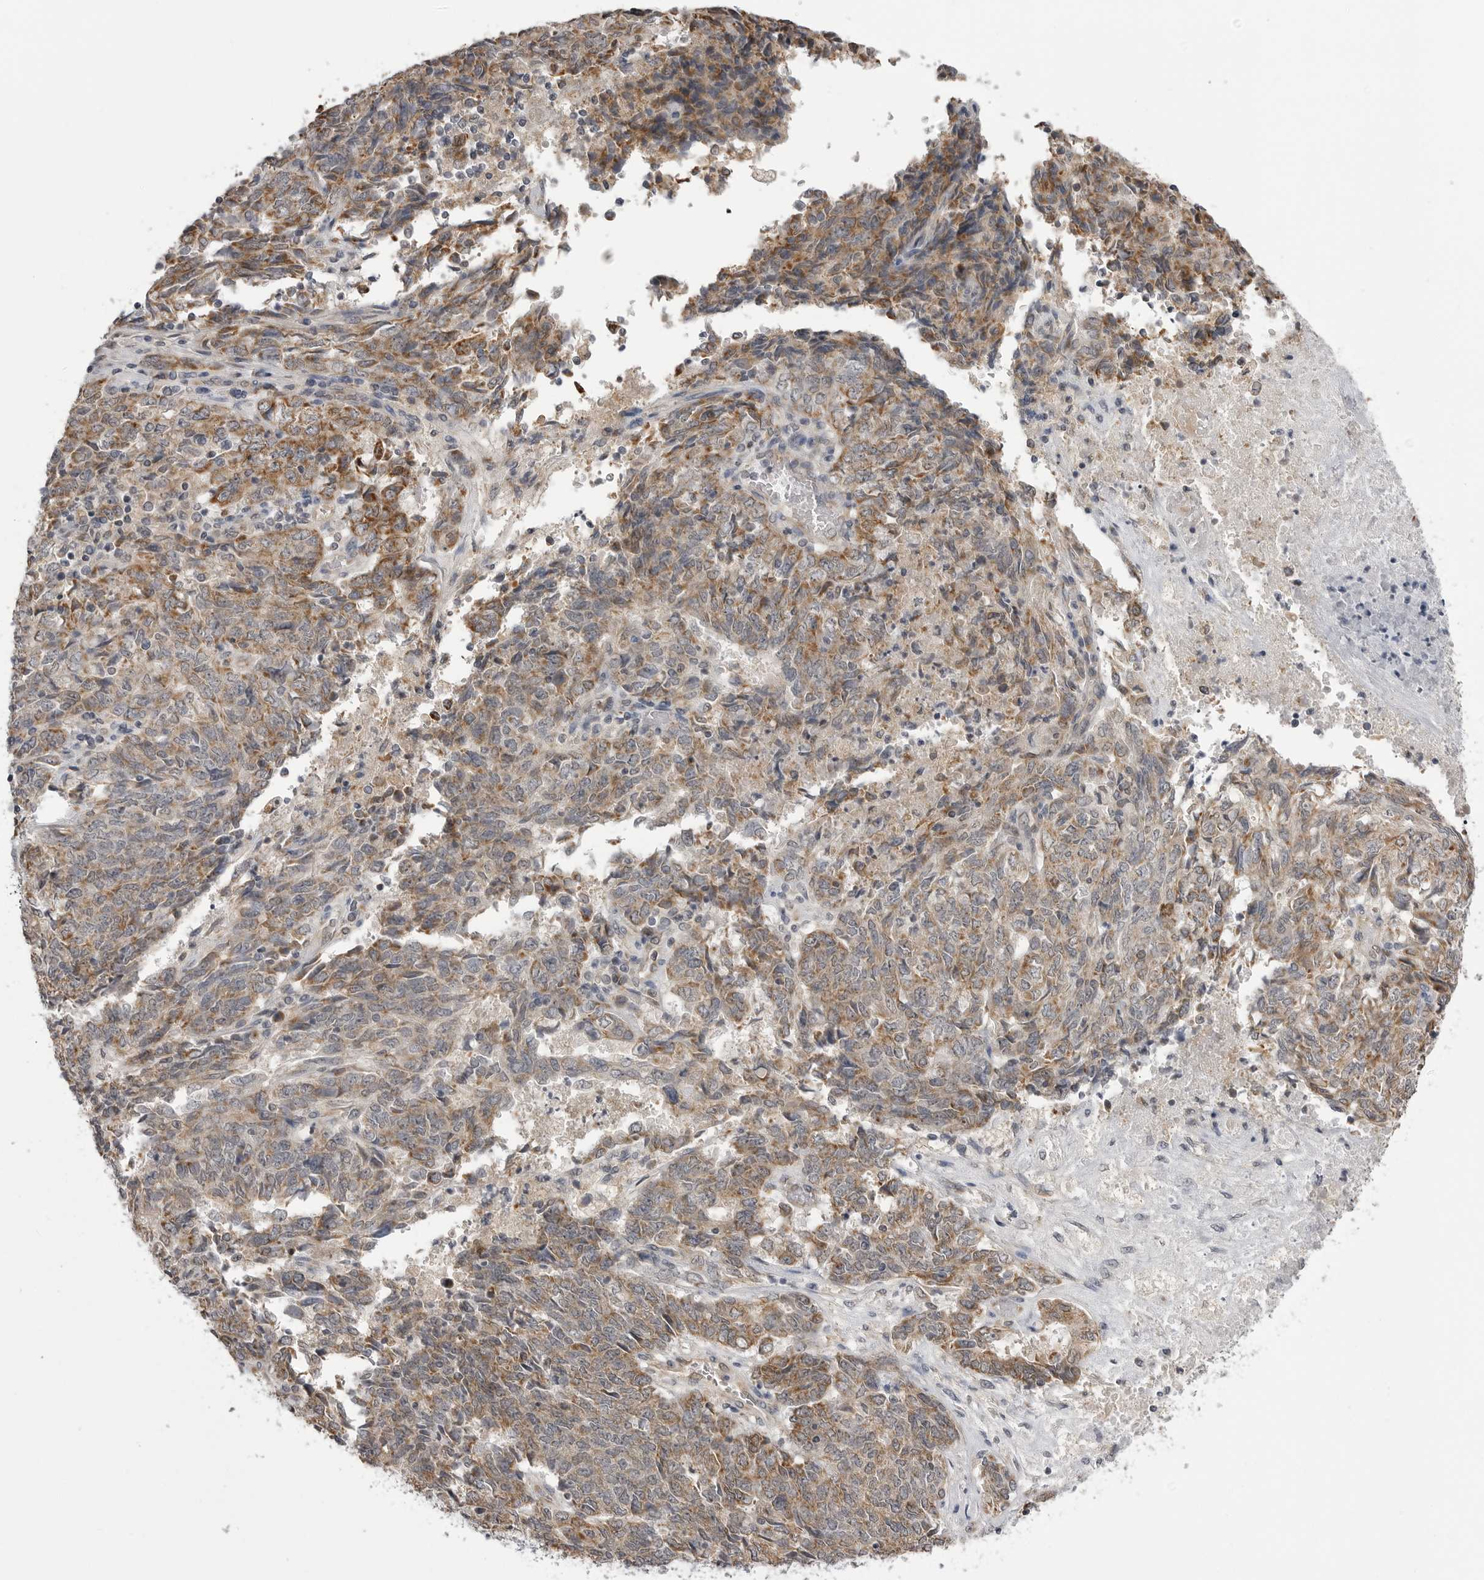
{"staining": {"intensity": "moderate", "quantity": ">75%", "location": "cytoplasmic/membranous"}, "tissue": "endometrial cancer", "cell_type": "Tumor cells", "image_type": "cancer", "snomed": [{"axis": "morphology", "description": "Adenocarcinoma, NOS"}, {"axis": "topography", "description": "Endometrium"}], "caption": "High-magnification brightfield microscopy of endometrial adenocarcinoma stained with DAB (brown) and counterstained with hematoxylin (blue). tumor cells exhibit moderate cytoplasmic/membranous staining is identified in about>75% of cells.", "gene": "FH", "patient": {"sex": "female", "age": 80}}